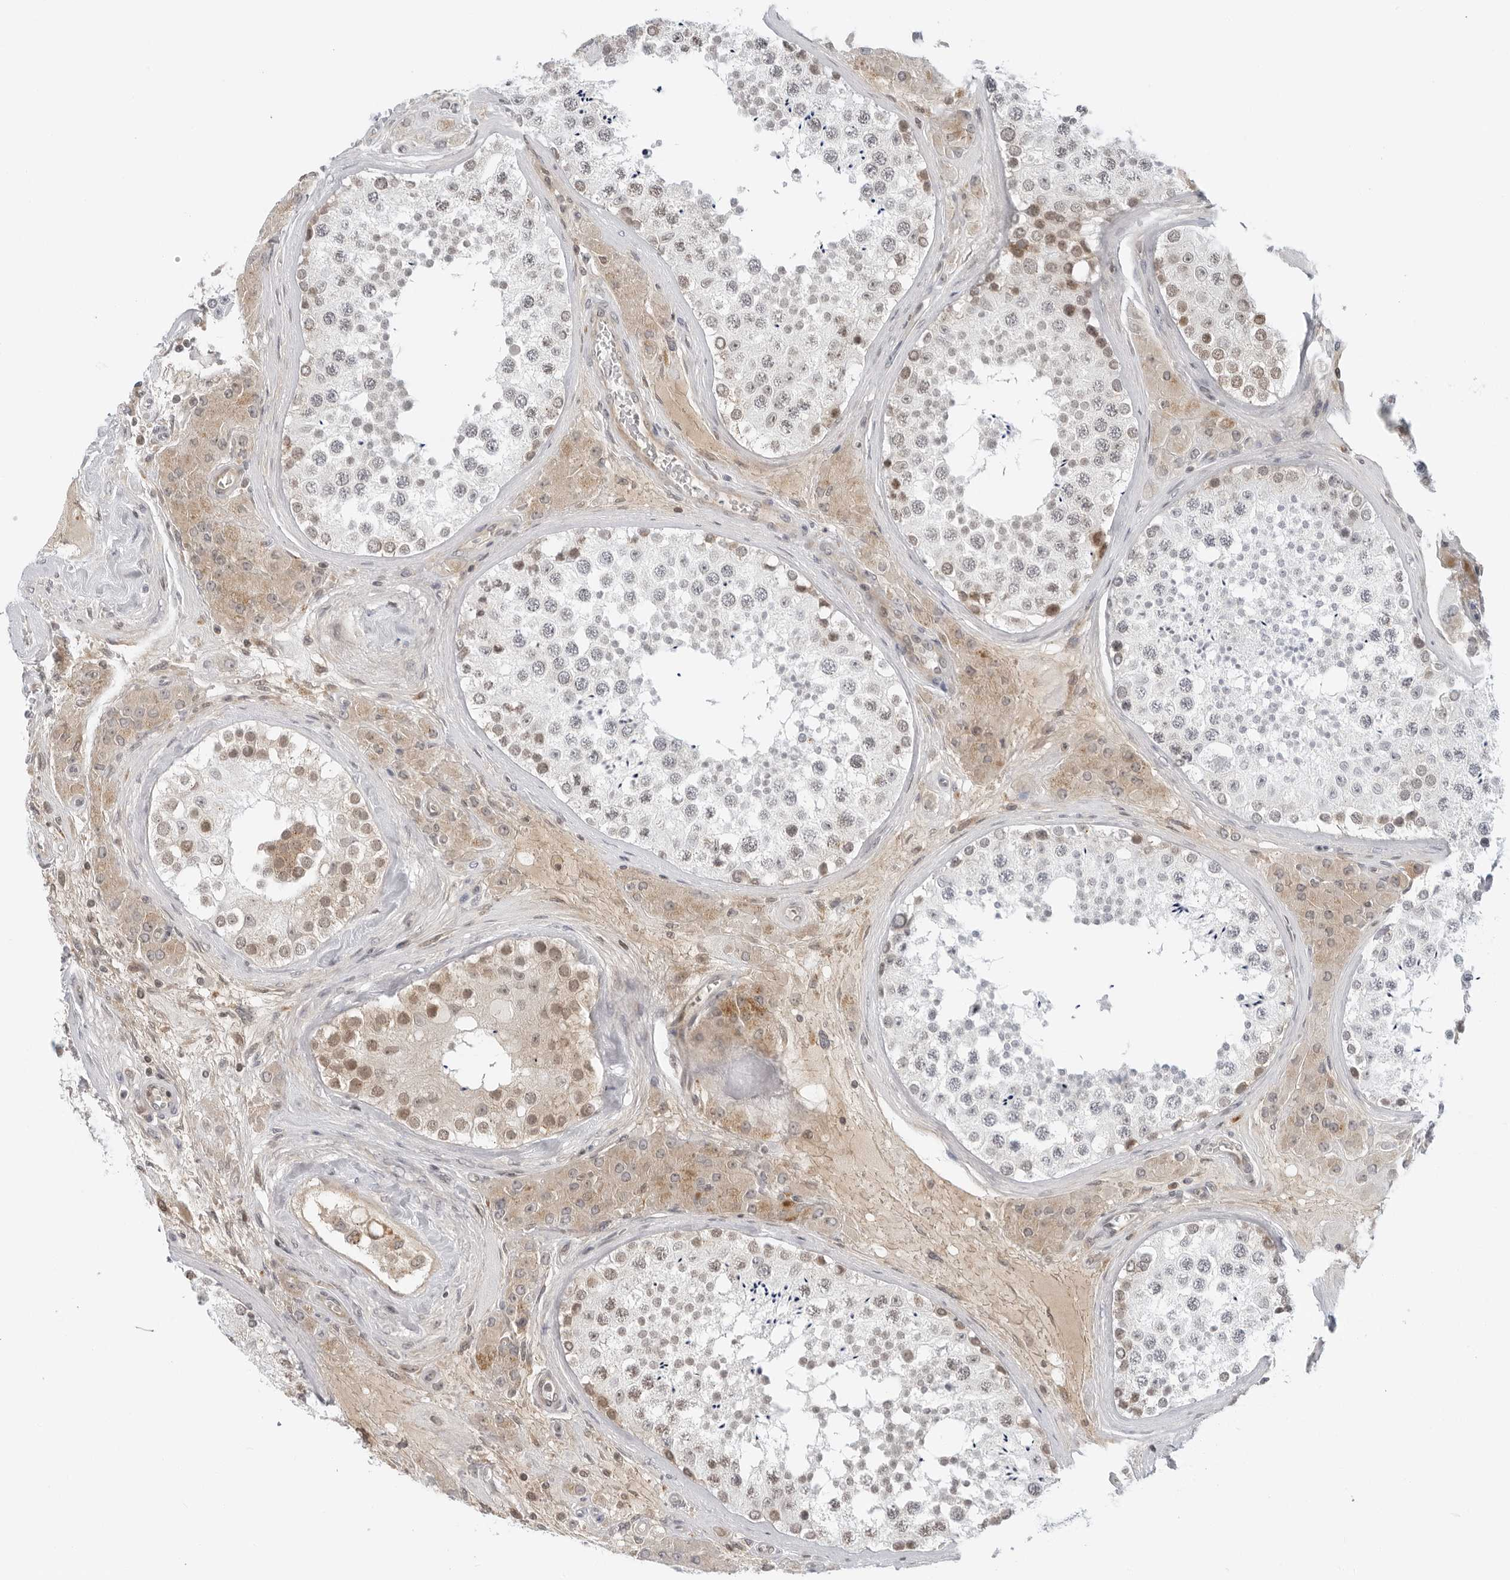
{"staining": {"intensity": "moderate", "quantity": "<25%", "location": "nuclear"}, "tissue": "testis", "cell_type": "Cells in seminiferous ducts", "image_type": "normal", "snomed": [{"axis": "morphology", "description": "Normal tissue, NOS"}, {"axis": "topography", "description": "Testis"}], "caption": "High-magnification brightfield microscopy of unremarkable testis stained with DAB (brown) and counterstained with hematoxylin (blue). cells in seminiferous ducts exhibit moderate nuclear expression is present in about<25% of cells.", "gene": "SUGCT", "patient": {"sex": "male", "age": 46}}